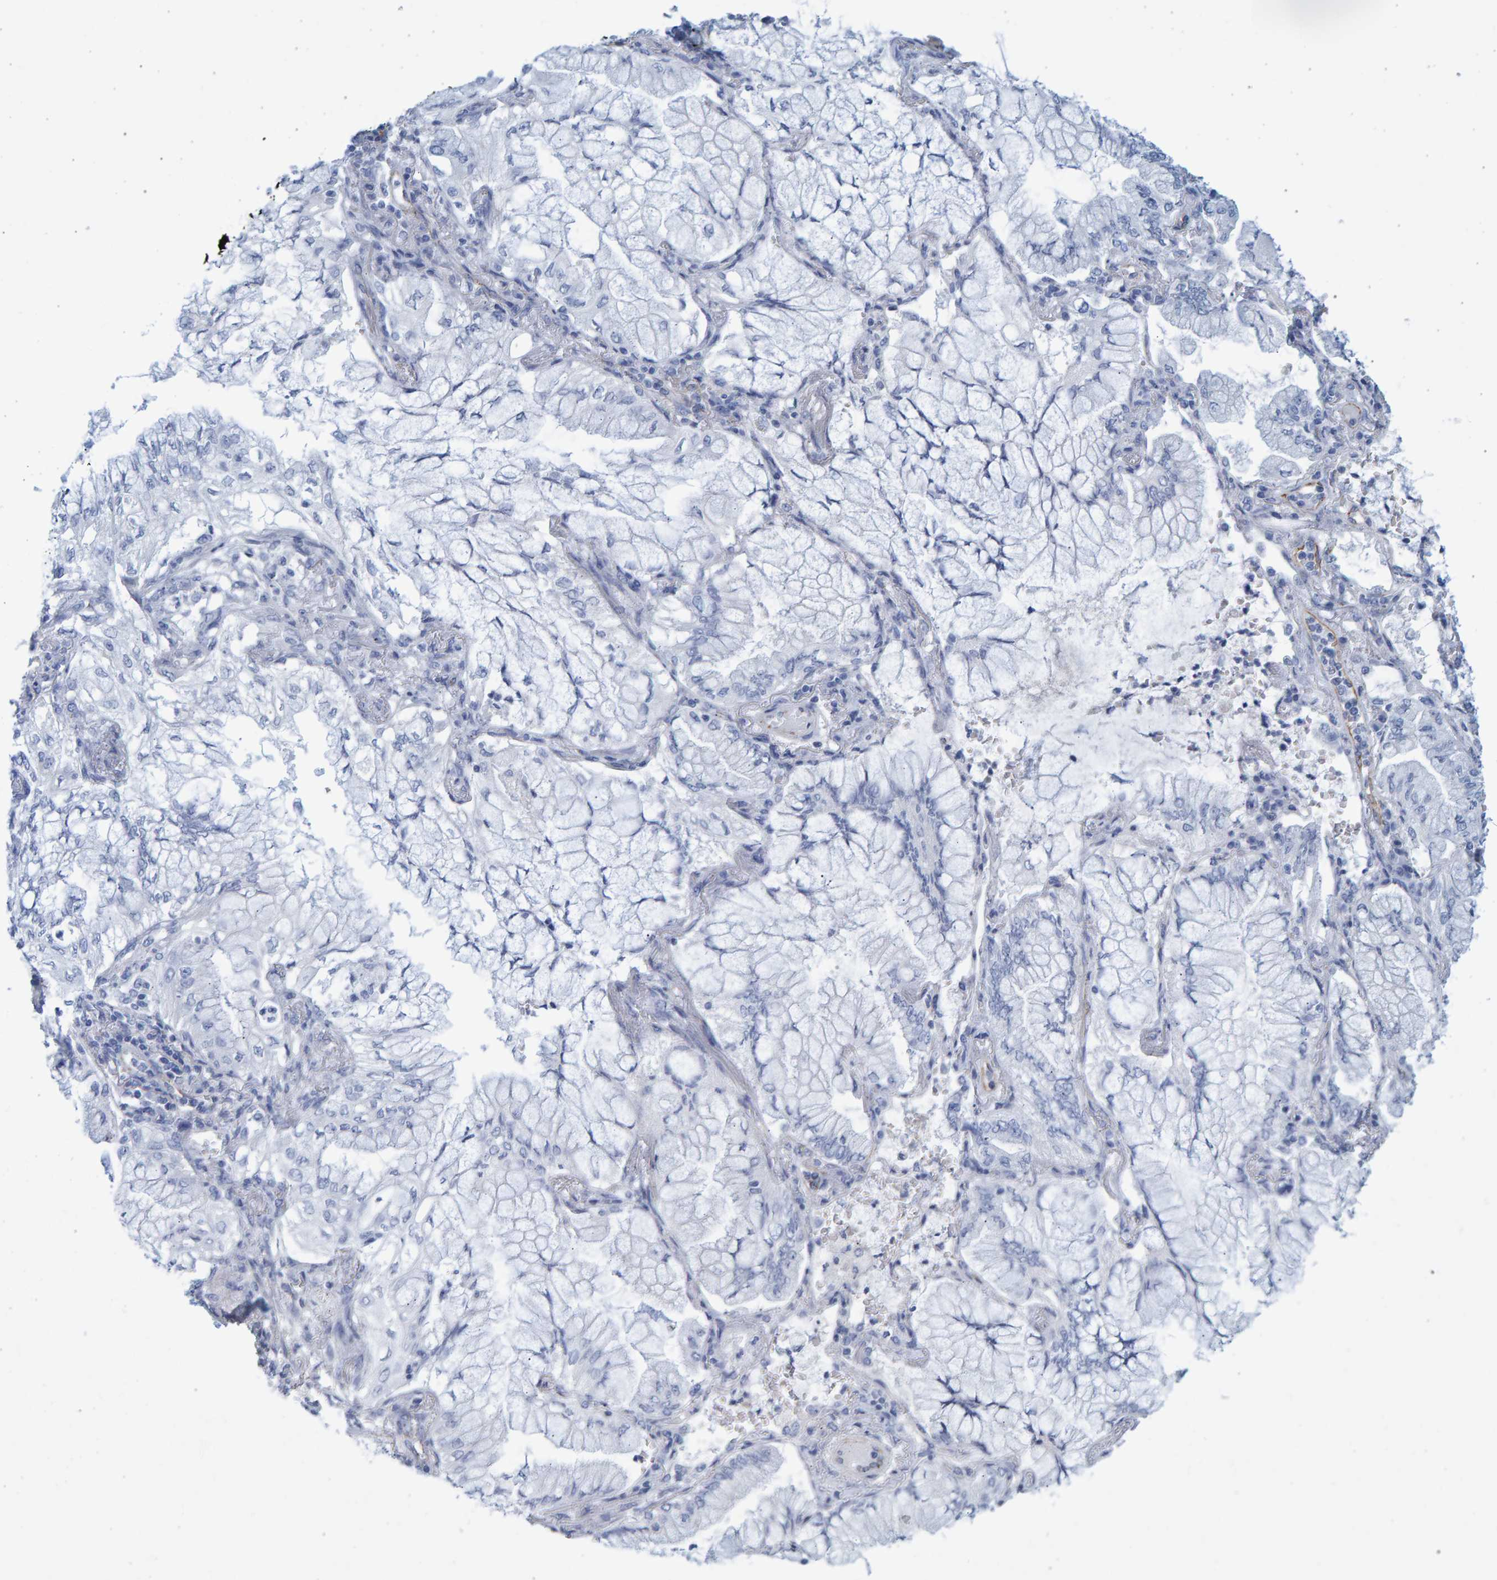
{"staining": {"intensity": "negative", "quantity": "none", "location": "none"}, "tissue": "lung cancer", "cell_type": "Tumor cells", "image_type": "cancer", "snomed": [{"axis": "morphology", "description": "Adenocarcinoma, NOS"}, {"axis": "topography", "description": "Lung"}], "caption": "A histopathology image of adenocarcinoma (lung) stained for a protein exhibits no brown staining in tumor cells. Brightfield microscopy of immunohistochemistry stained with DAB (brown) and hematoxylin (blue), captured at high magnification.", "gene": "SLC34A3", "patient": {"sex": "female", "age": 70}}